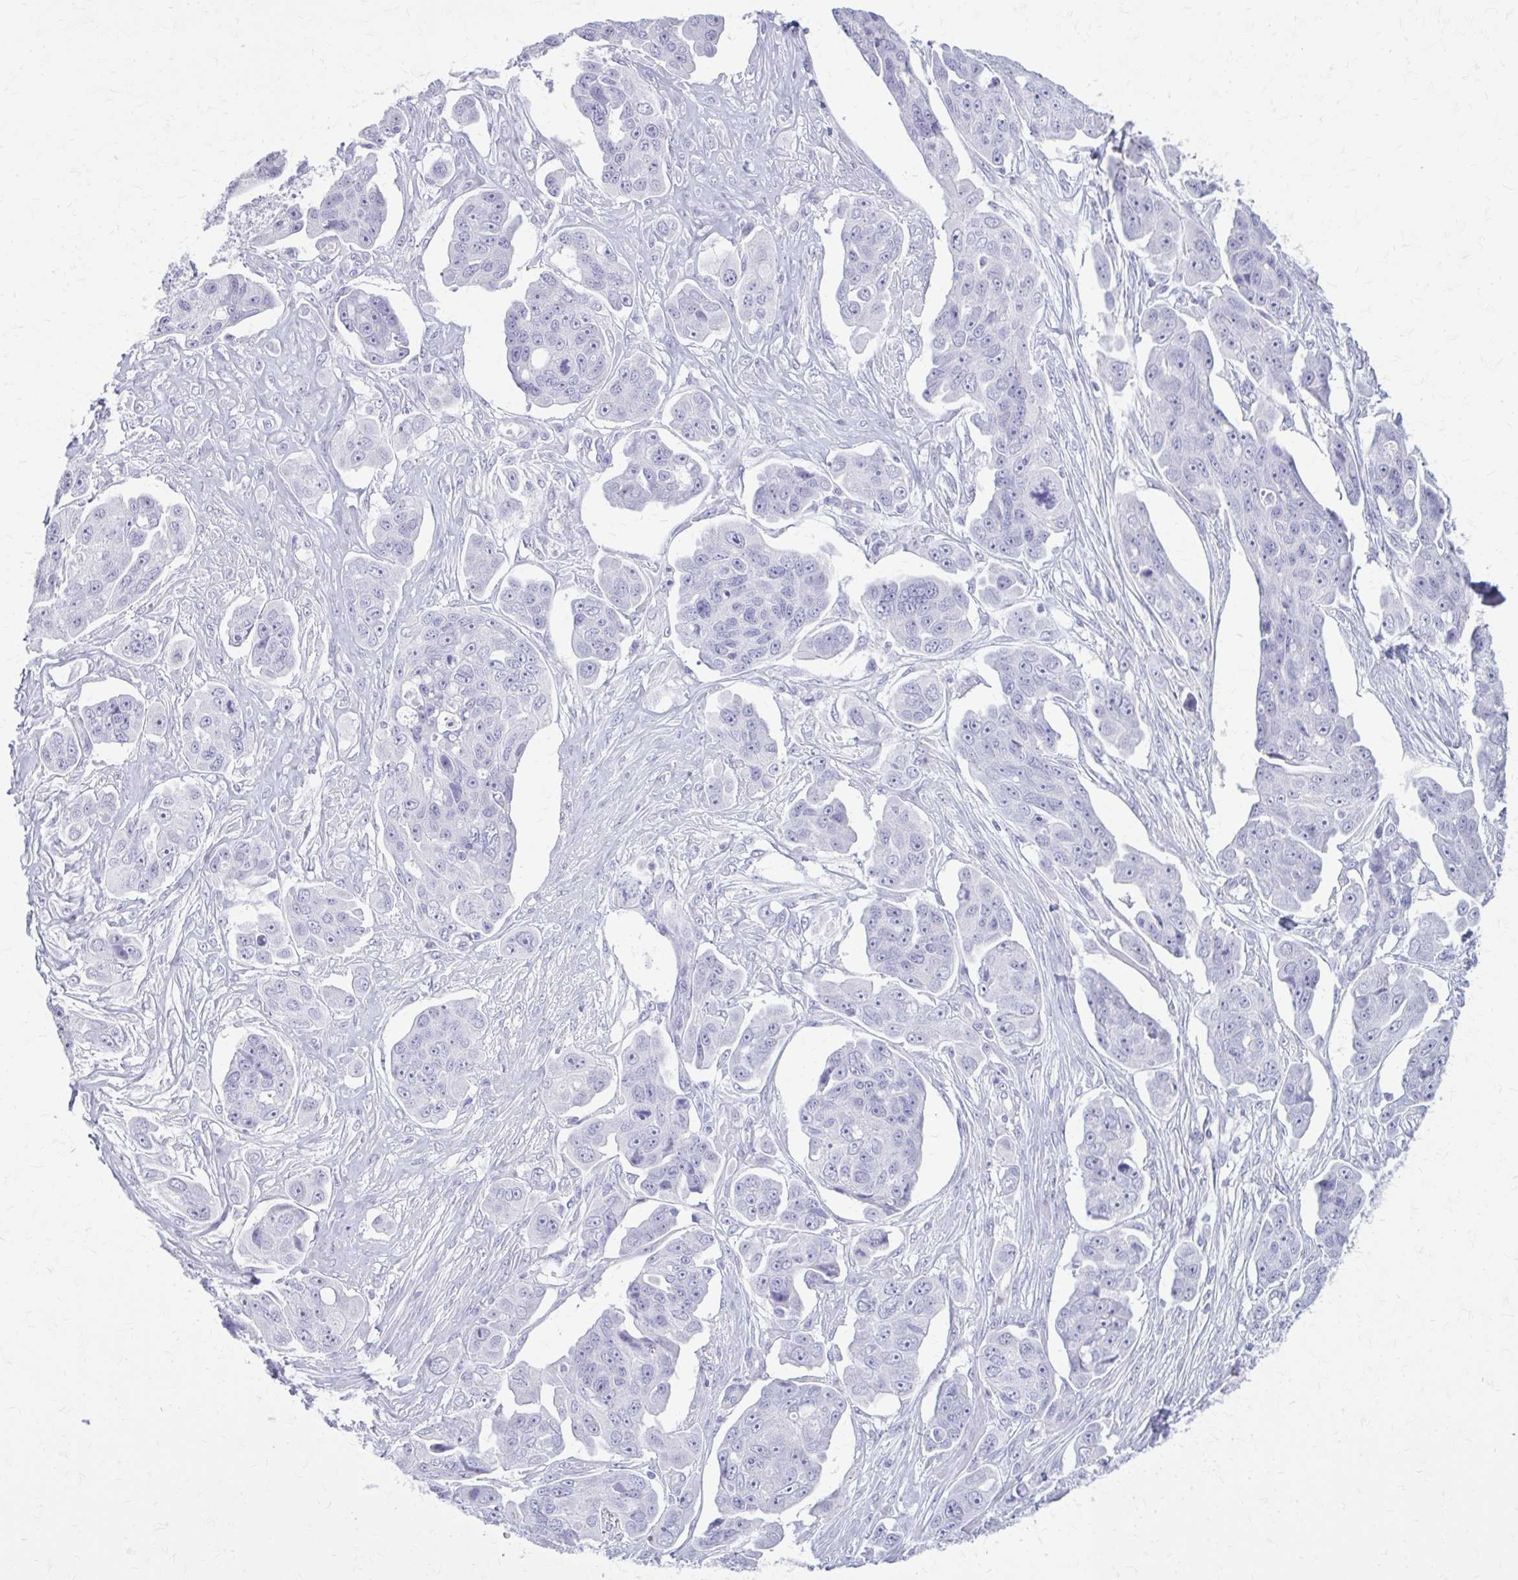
{"staining": {"intensity": "negative", "quantity": "none", "location": "none"}, "tissue": "ovarian cancer", "cell_type": "Tumor cells", "image_type": "cancer", "snomed": [{"axis": "morphology", "description": "Carcinoma, endometroid"}, {"axis": "topography", "description": "Ovary"}], "caption": "This is a image of immunohistochemistry (IHC) staining of ovarian cancer (endometroid carcinoma), which shows no expression in tumor cells.", "gene": "KRT5", "patient": {"sex": "female", "age": 70}}